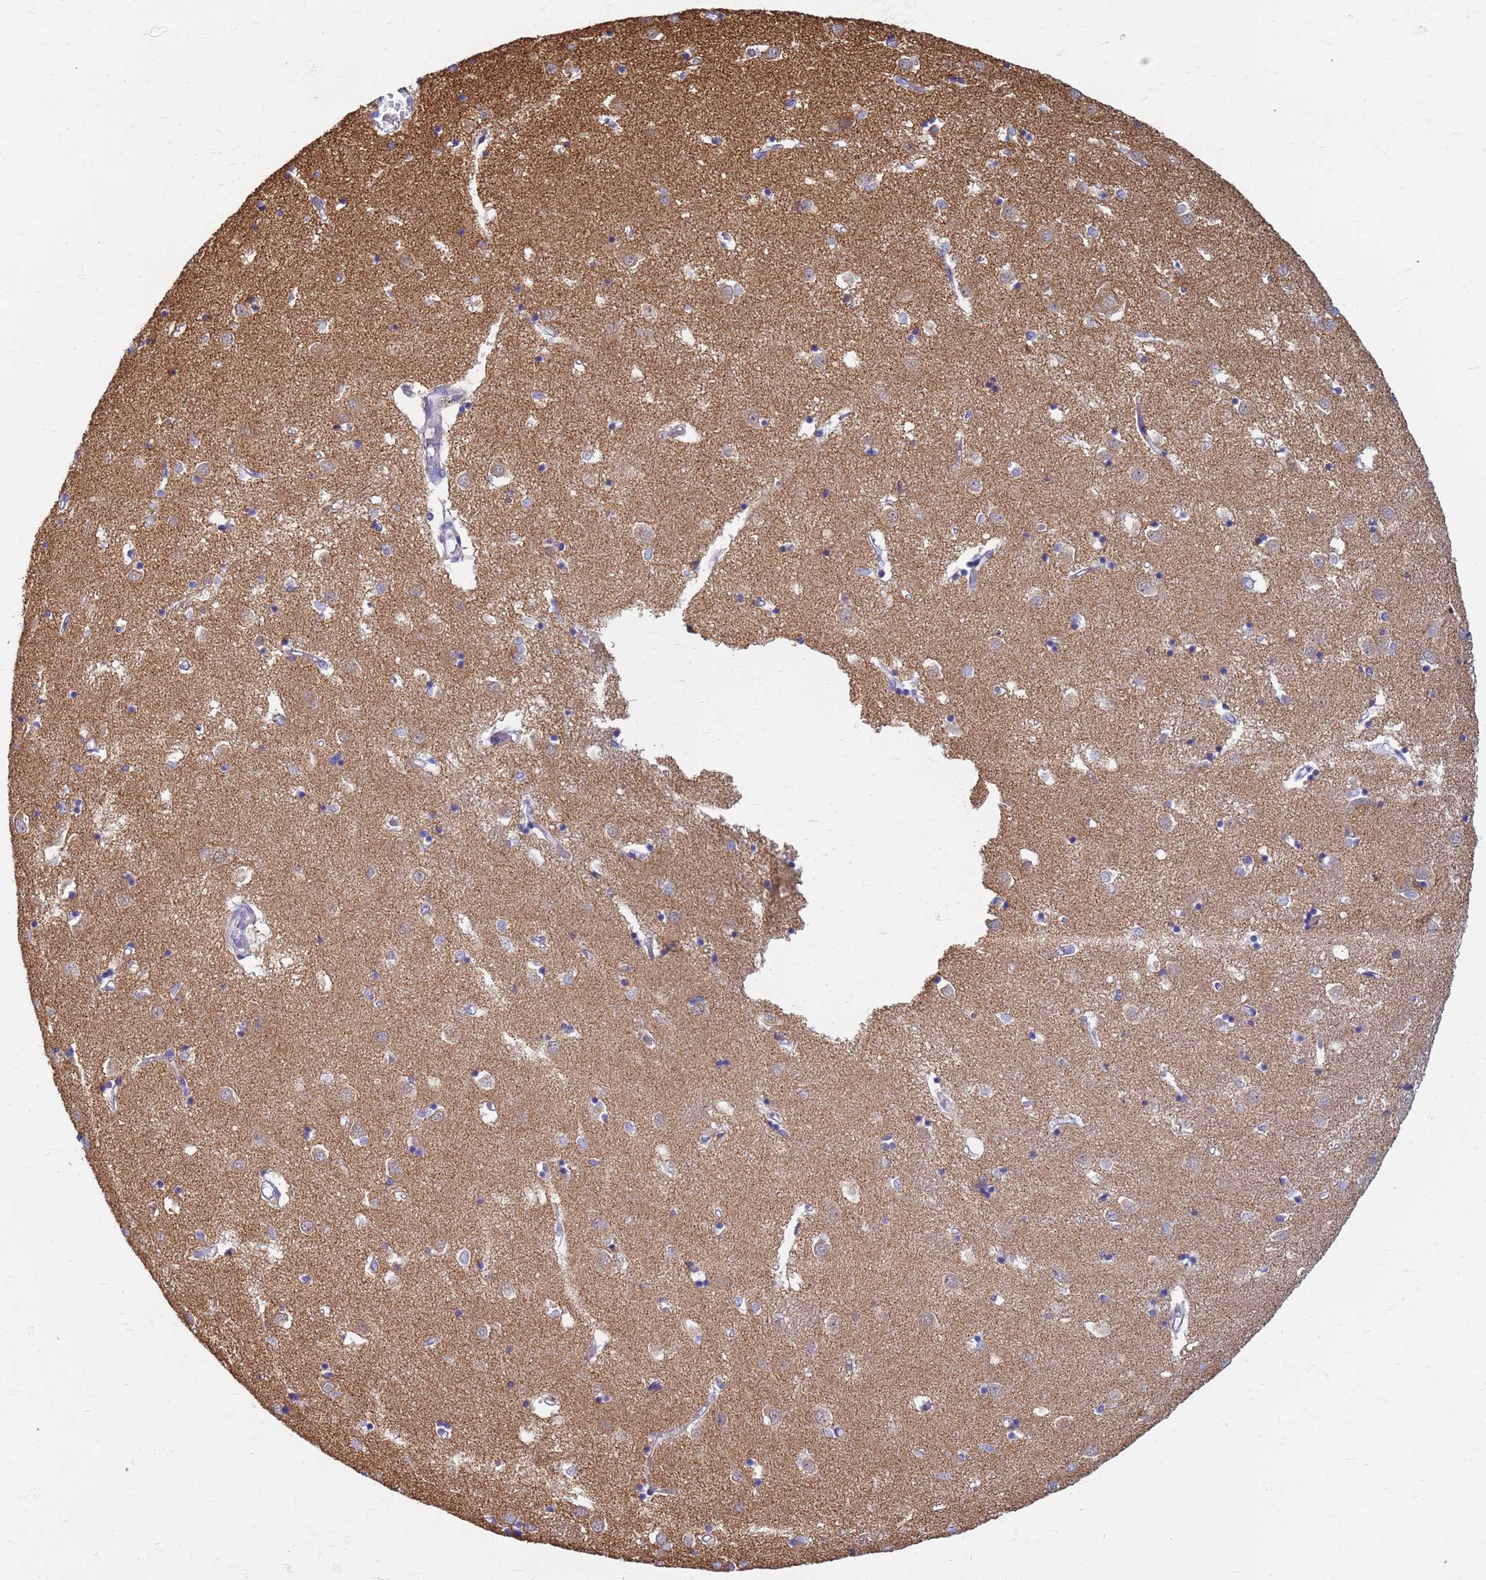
{"staining": {"intensity": "negative", "quantity": "none", "location": "none"}, "tissue": "caudate", "cell_type": "Glial cells", "image_type": "normal", "snomed": [{"axis": "morphology", "description": "Normal tissue, NOS"}, {"axis": "topography", "description": "Lateral ventricle wall"}], "caption": "Human caudate stained for a protein using immunohistochemistry (IHC) demonstrates no staining in glial cells.", "gene": "ATP6V1E1", "patient": {"sex": "male", "age": 70}}